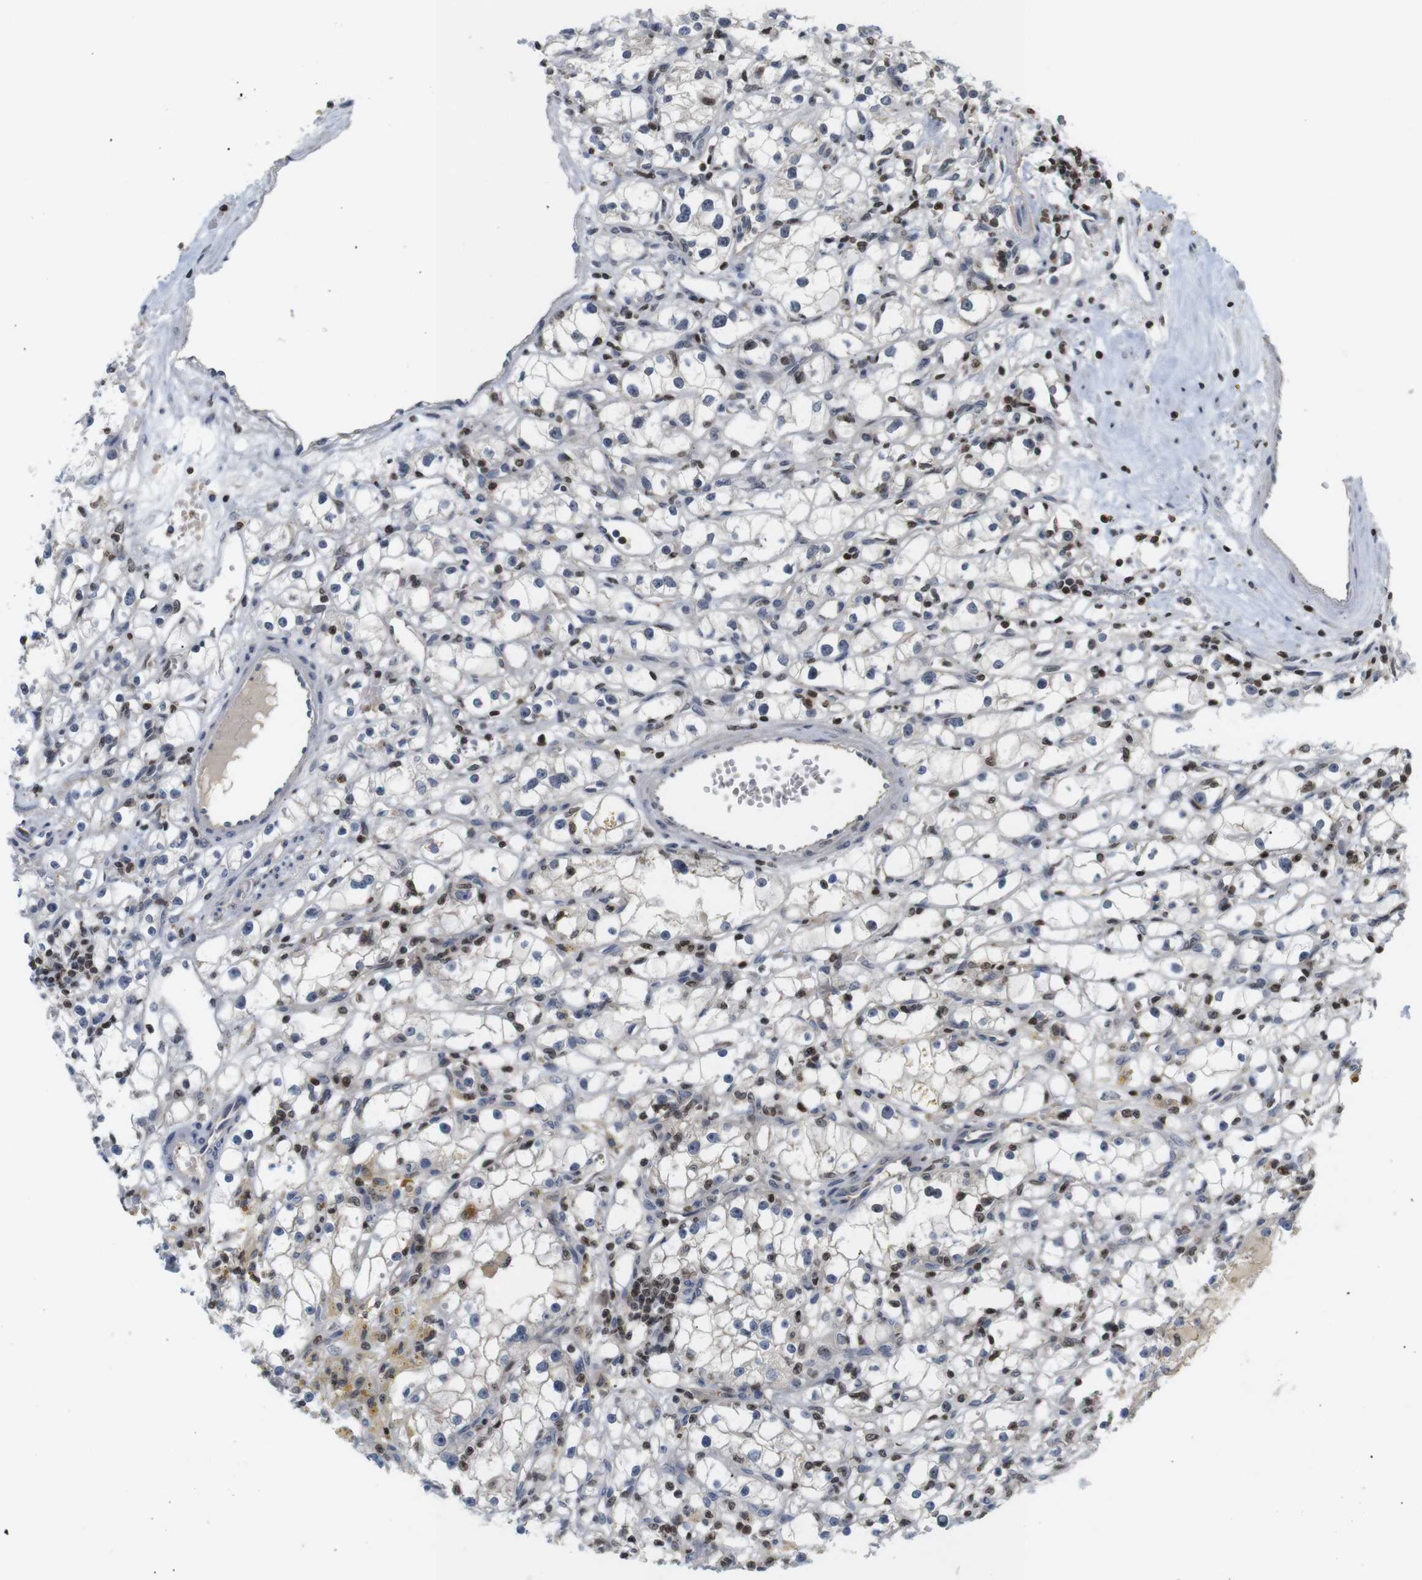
{"staining": {"intensity": "negative", "quantity": "none", "location": "none"}, "tissue": "renal cancer", "cell_type": "Tumor cells", "image_type": "cancer", "snomed": [{"axis": "morphology", "description": "Adenocarcinoma, NOS"}, {"axis": "topography", "description": "Kidney"}], "caption": "DAB immunohistochemical staining of human adenocarcinoma (renal) exhibits no significant positivity in tumor cells.", "gene": "MBD1", "patient": {"sex": "male", "age": 56}}